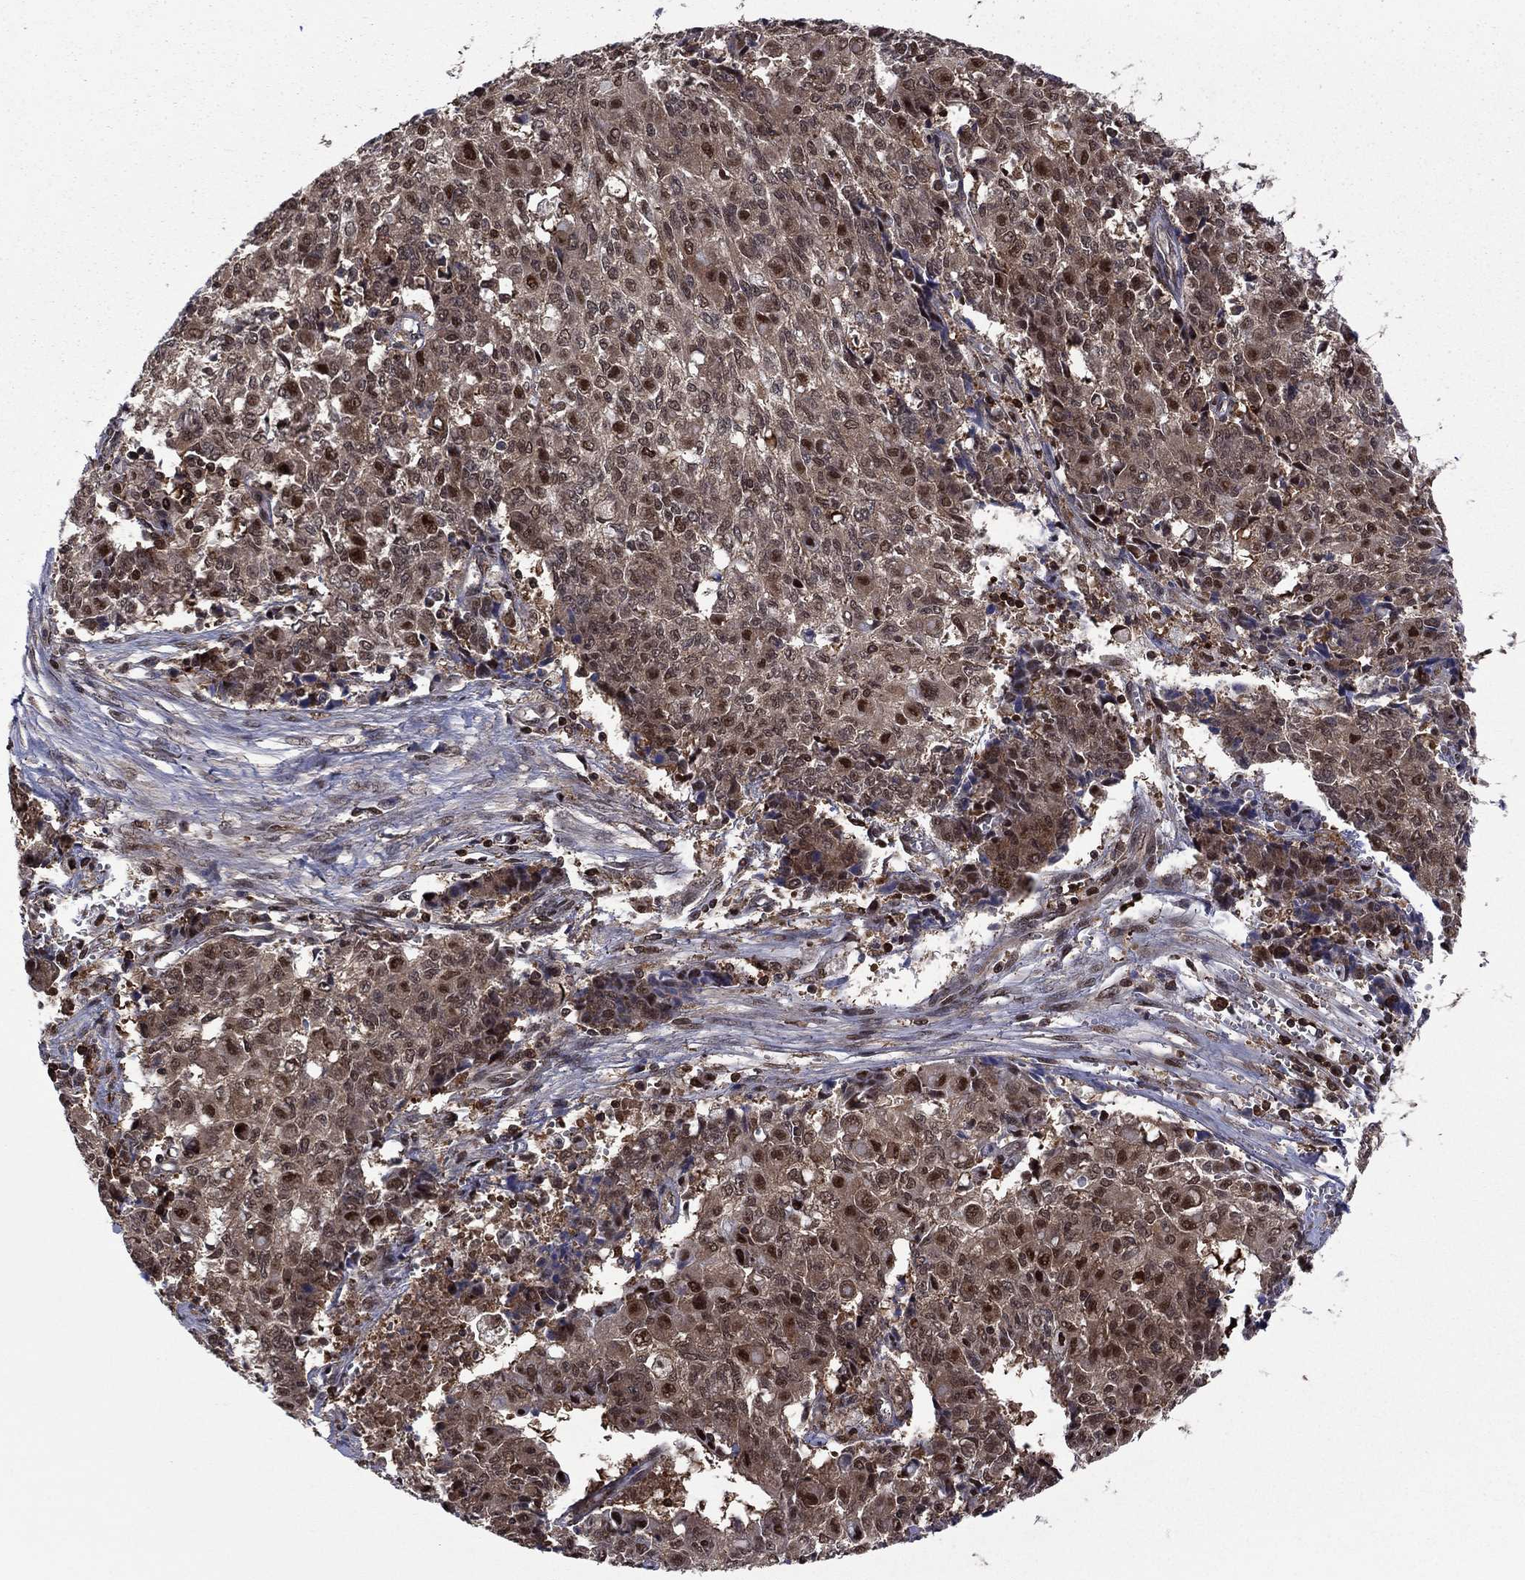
{"staining": {"intensity": "moderate", "quantity": "<25%", "location": "nuclear"}, "tissue": "ovarian cancer", "cell_type": "Tumor cells", "image_type": "cancer", "snomed": [{"axis": "morphology", "description": "Carcinoma, endometroid"}, {"axis": "topography", "description": "Ovary"}], "caption": "Immunohistochemical staining of ovarian cancer displays low levels of moderate nuclear positivity in approximately <25% of tumor cells.", "gene": "PSMD2", "patient": {"sex": "female", "age": 42}}